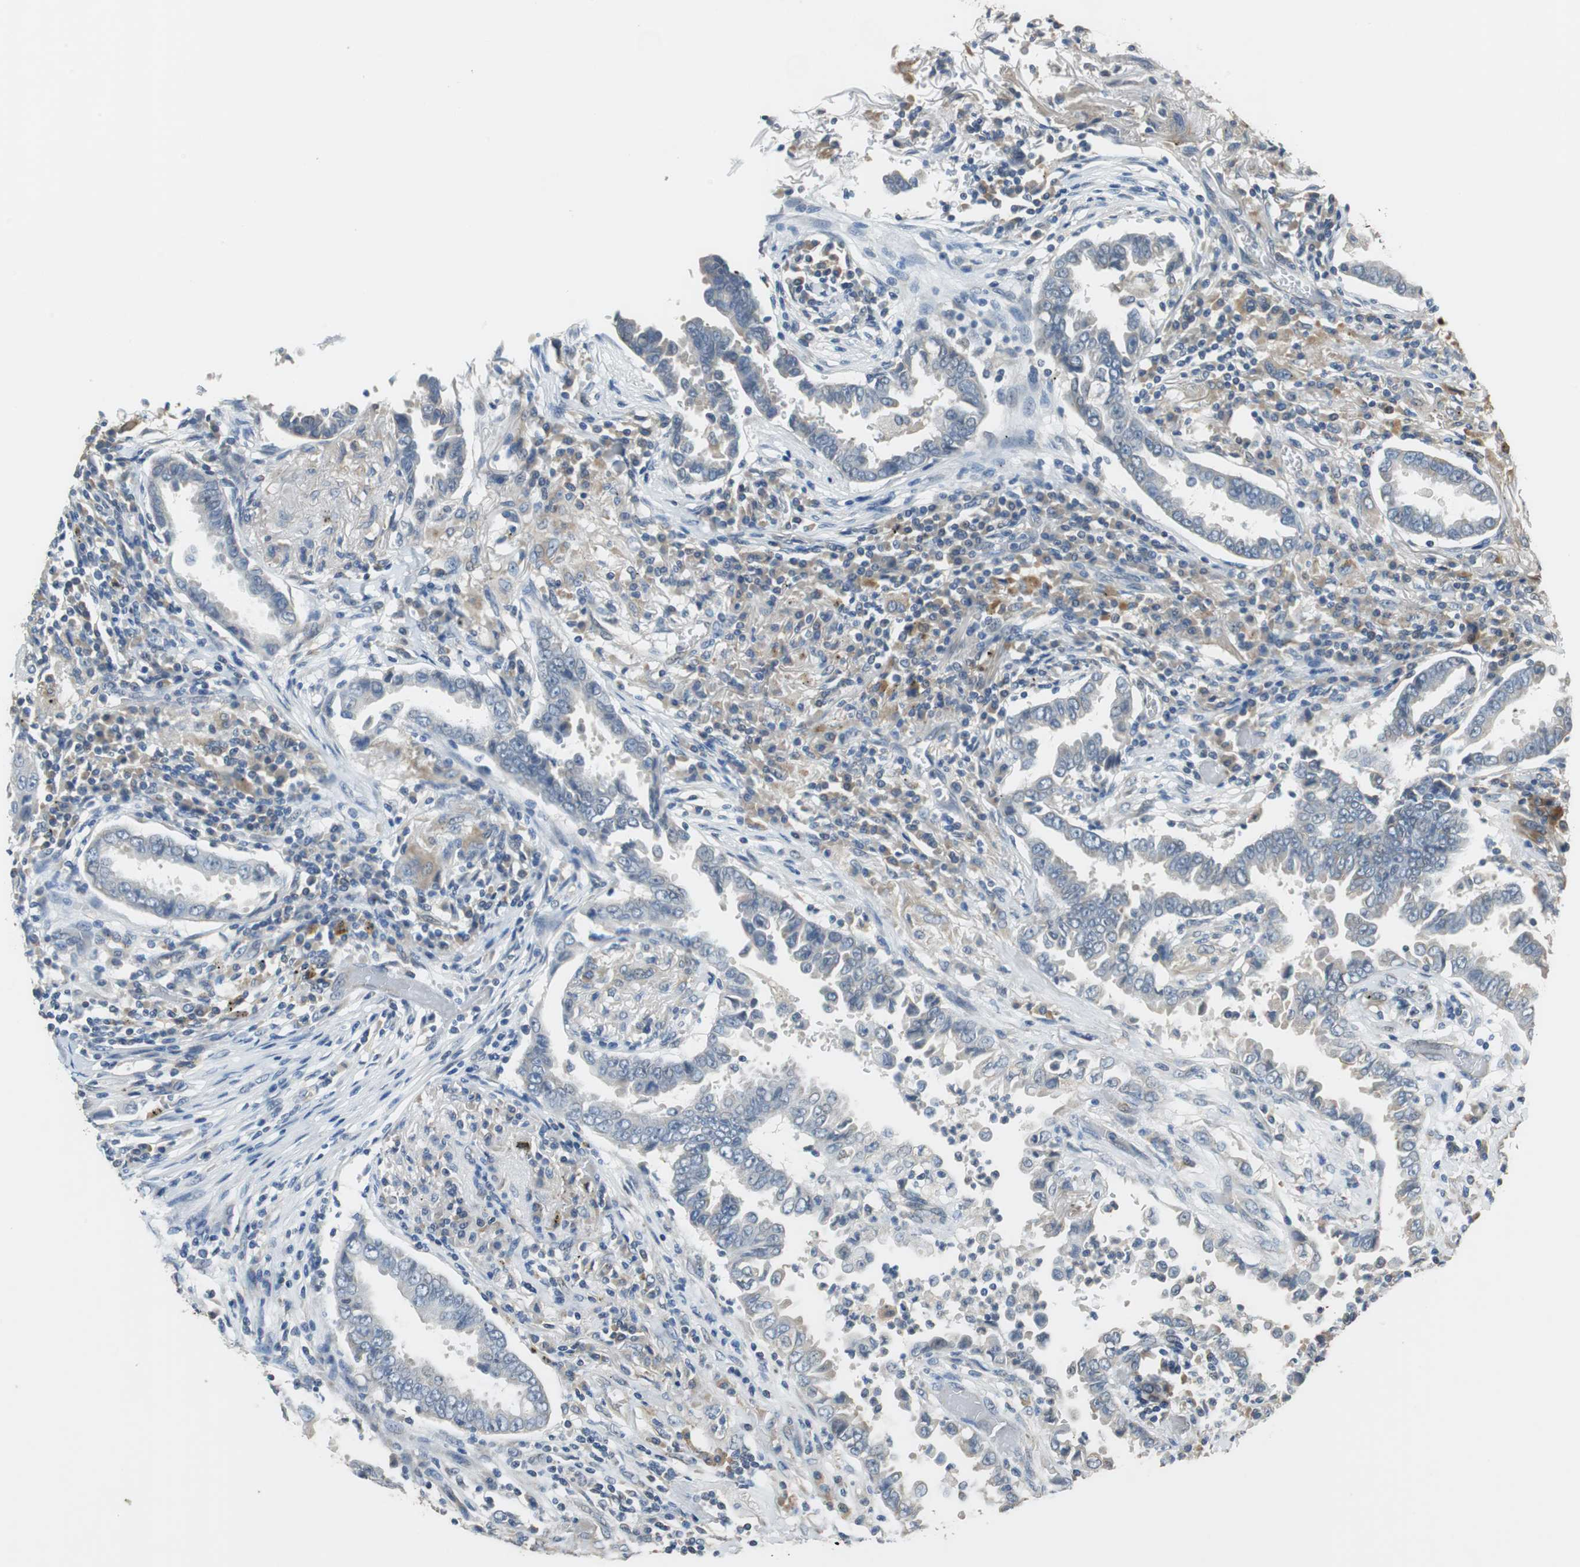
{"staining": {"intensity": "negative", "quantity": "none", "location": "none"}, "tissue": "lung cancer", "cell_type": "Tumor cells", "image_type": "cancer", "snomed": [{"axis": "morphology", "description": "Normal tissue, NOS"}, {"axis": "morphology", "description": "Inflammation, NOS"}, {"axis": "morphology", "description": "Adenocarcinoma, NOS"}, {"axis": "topography", "description": "Lung"}], "caption": "There is no significant staining in tumor cells of lung adenocarcinoma.", "gene": "ALDH4A1", "patient": {"sex": "female", "age": 64}}